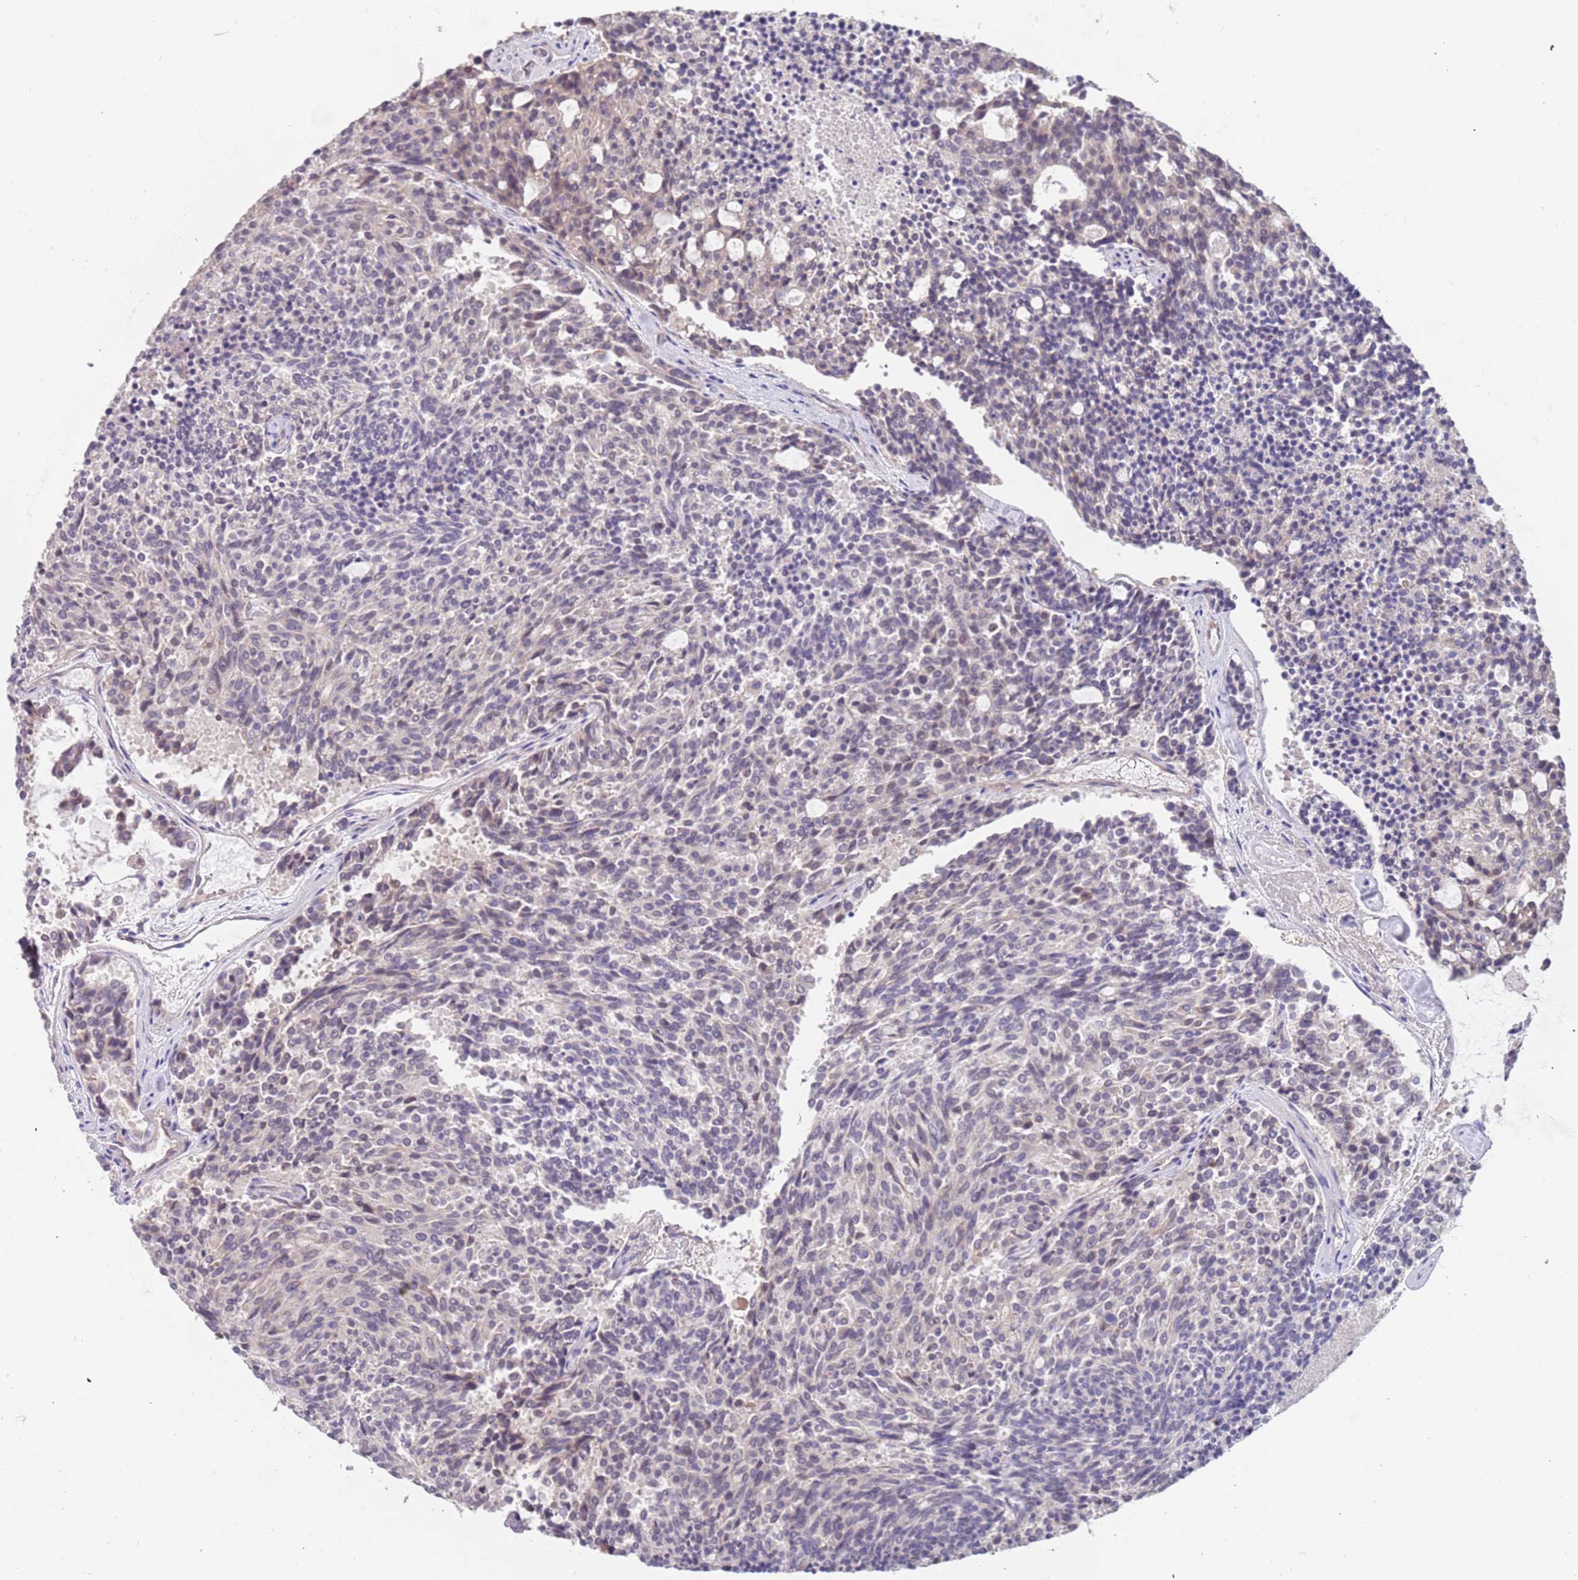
{"staining": {"intensity": "negative", "quantity": "none", "location": "none"}, "tissue": "carcinoid", "cell_type": "Tumor cells", "image_type": "cancer", "snomed": [{"axis": "morphology", "description": "Carcinoid, malignant, NOS"}, {"axis": "topography", "description": "Pancreas"}], "caption": "A photomicrograph of carcinoid stained for a protein reveals no brown staining in tumor cells. Brightfield microscopy of immunohistochemistry stained with DAB (brown) and hematoxylin (blue), captured at high magnification.", "gene": "ZNF746", "patient": {"sex": "female", "age": 54}}